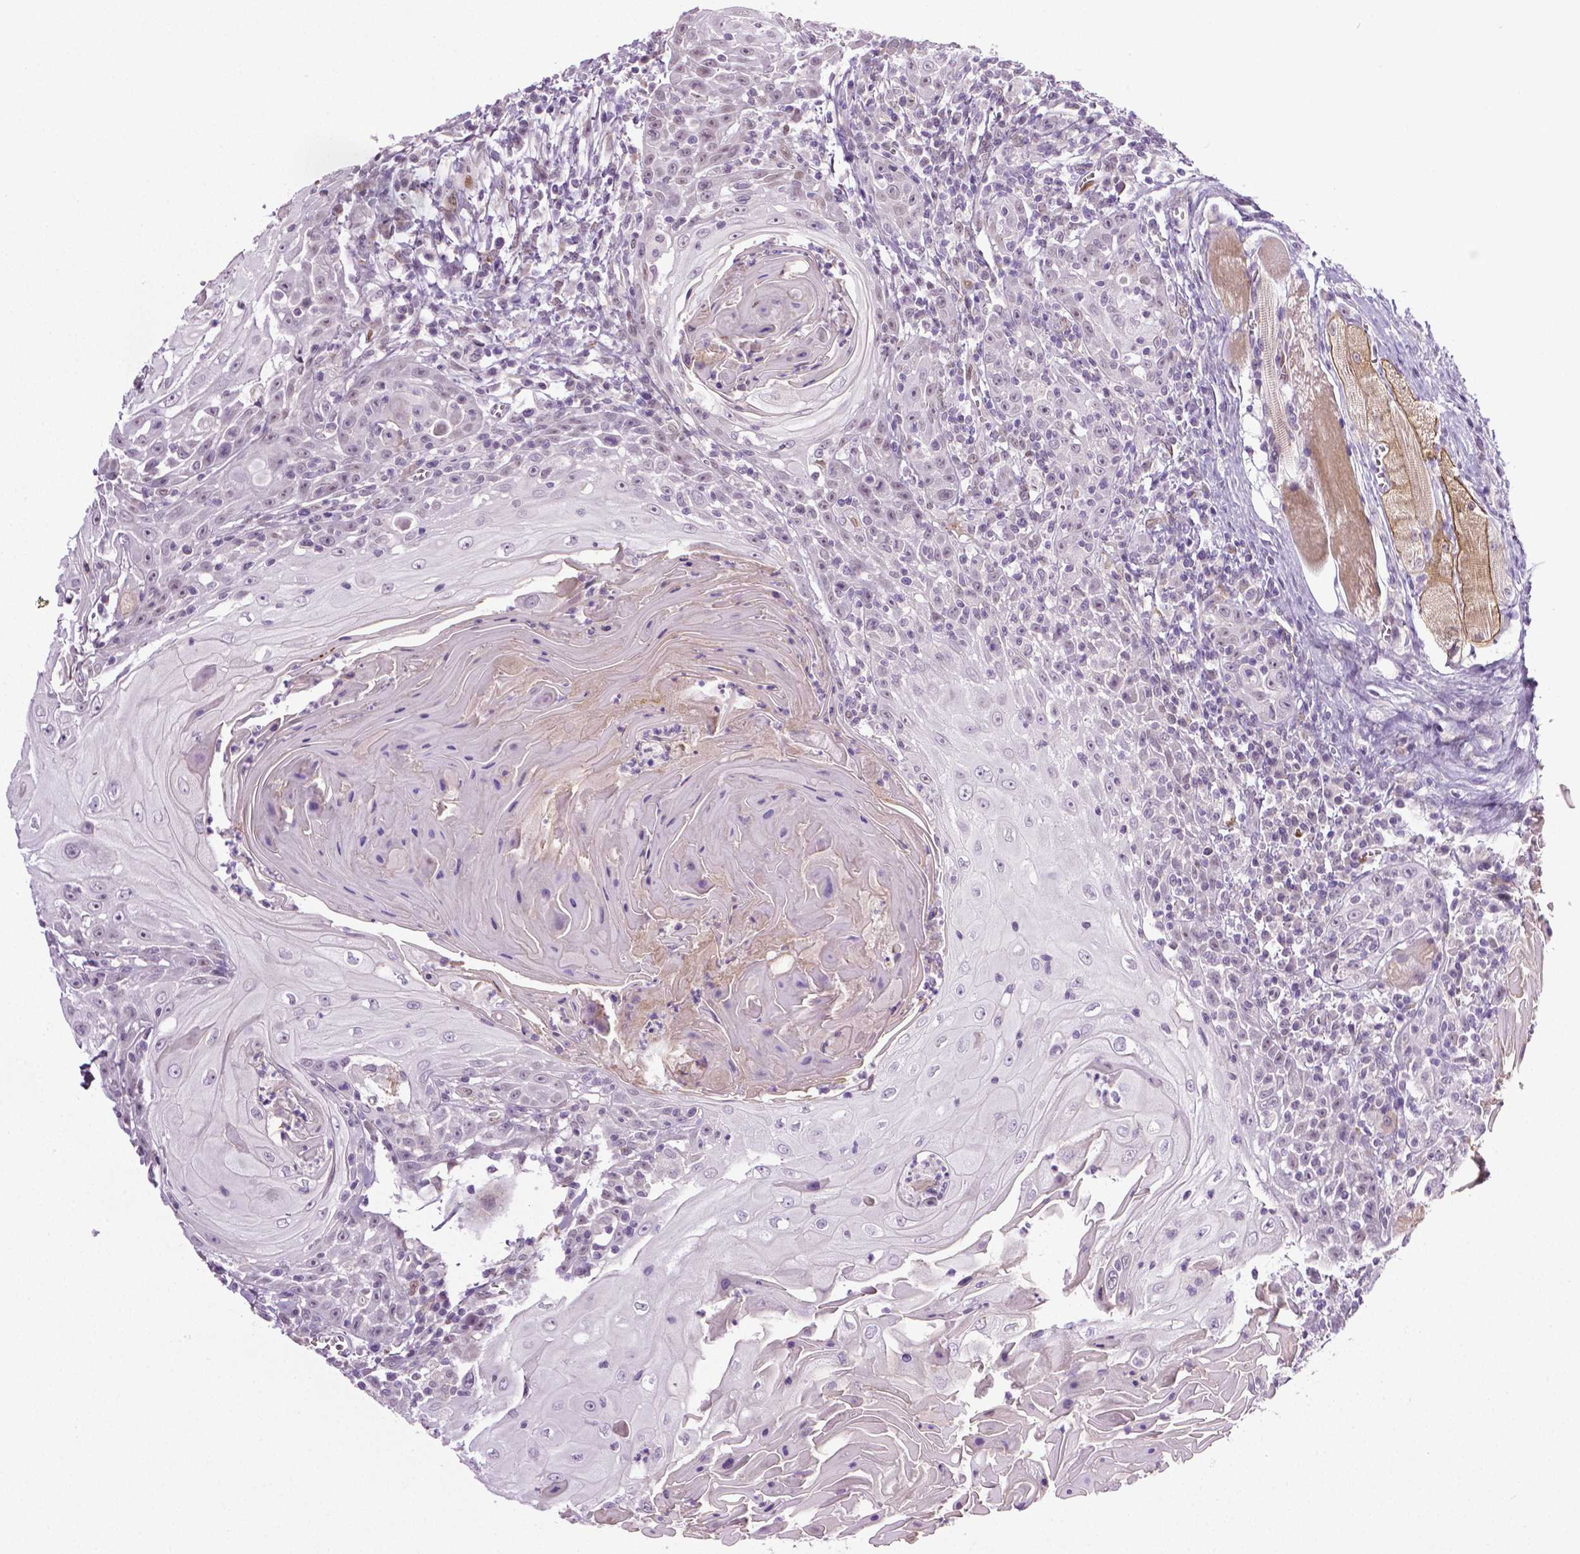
{"staining": {"intensity": "negative", "quantity": "none", "location": "none"}, "tissue": "head and neck cancer", "cell_type": "Tumor cells", "image_type": "cancer", "snomed": [{"axis": "morphology", "description": "Squamous cell carcinoma, NOS"}, {"axis": "topography", "description": "Head-Neck"}], "caption": "The histopathology image exhibits no significant staining in tumor cells of head and neck cancer (squamous cell carcinoma).", "gene": "PTGER3", "patient": {"sex": "male", "age": 52}}